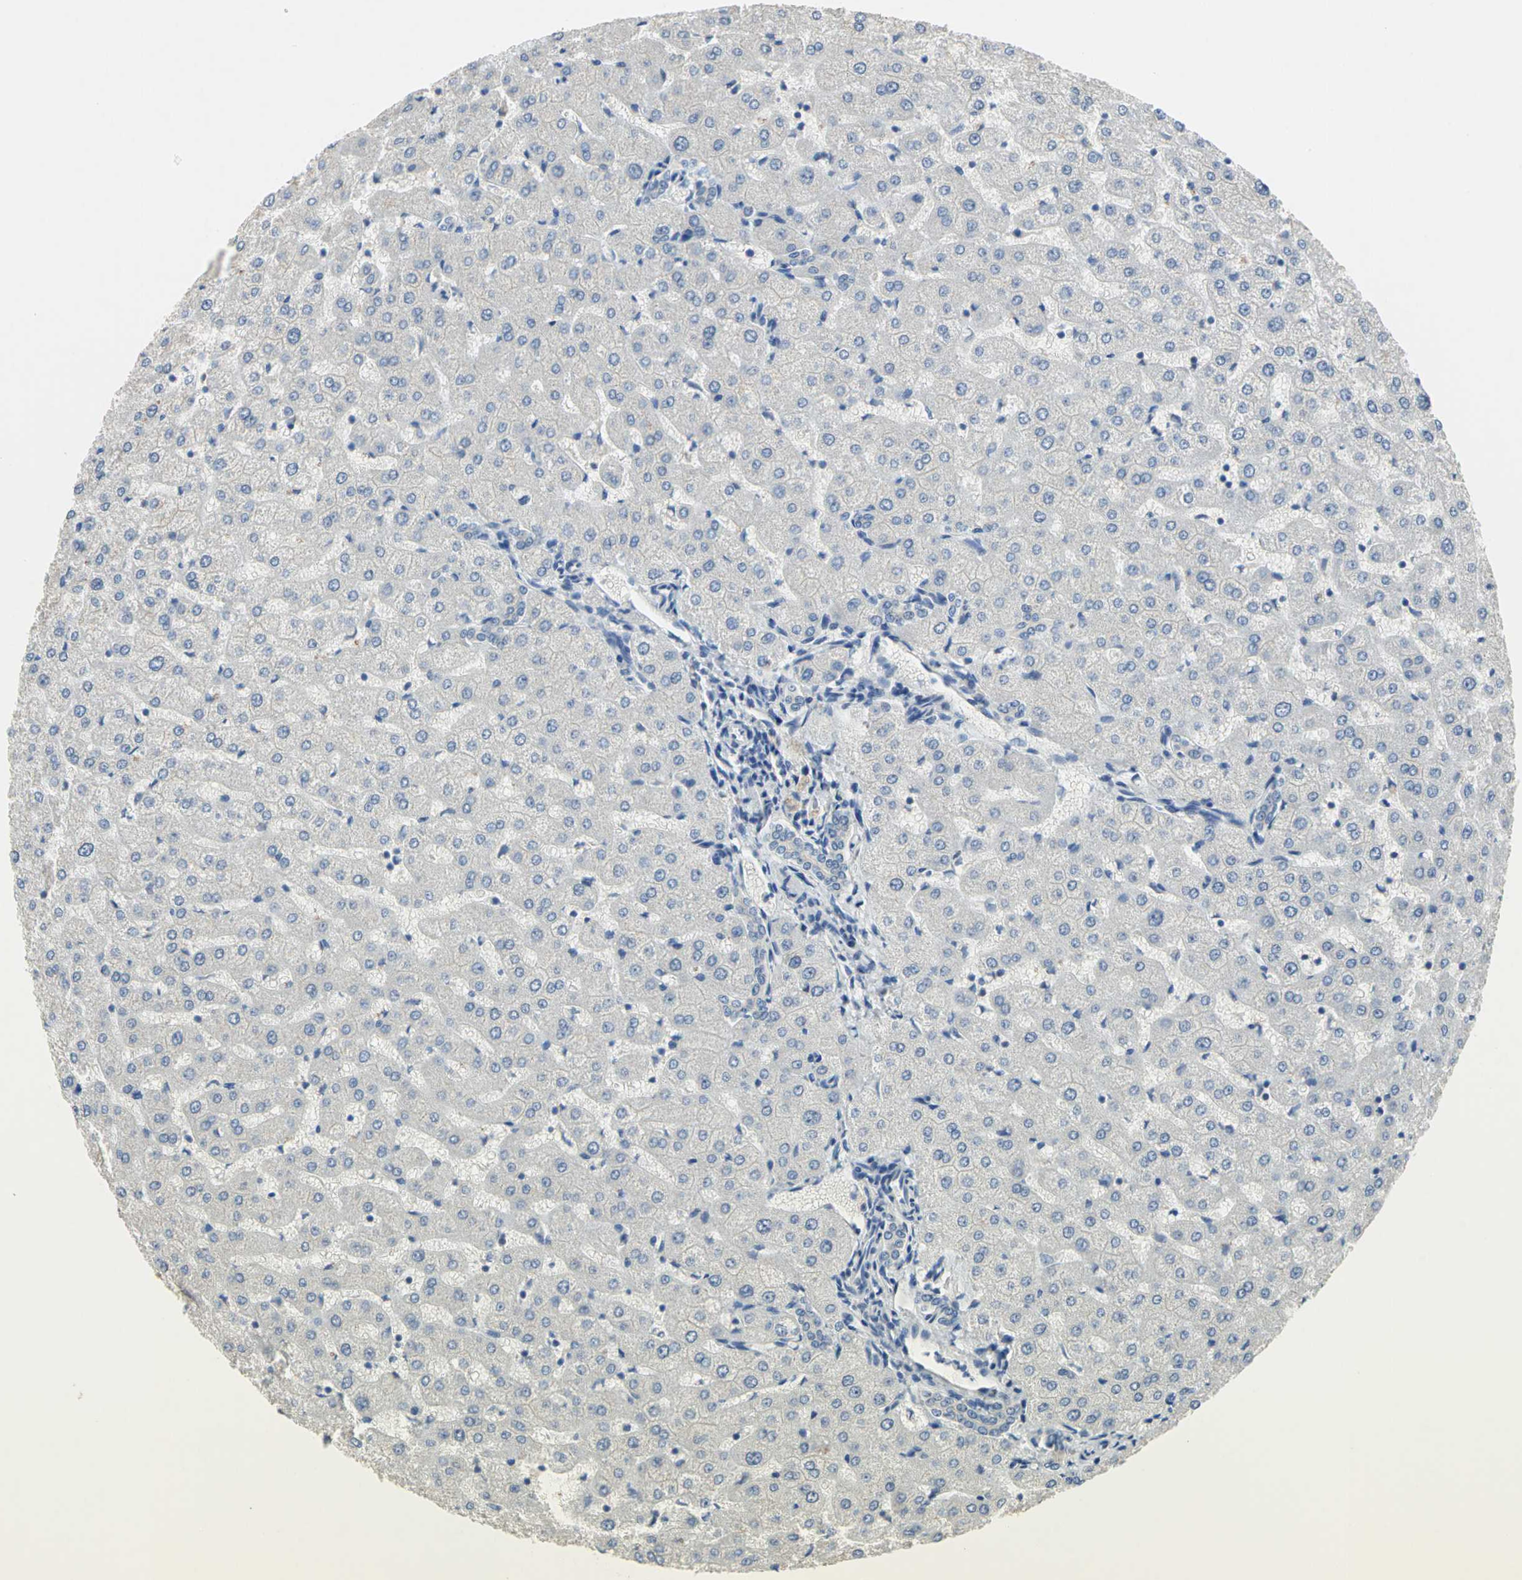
{"staining": {"intensity": "negative", "quantity": "none", "location": "none"}, "tissue": "liver", "cell_type": "Cholangiocytes", "image_type": "normal", "snomed": [{"axis": "morphology", "description": "Normal tissue, NOS"}, {"axis": "morphology", "description": "Fibrosis, NOS"}, {"axis": "topography", "description": "Liver"}], "caption": "The photomicrograph exhibits no significant staining in cholangiocytes of liver.", "gene": "PPIA", "patient": {"sex": "female", "age": 29}}